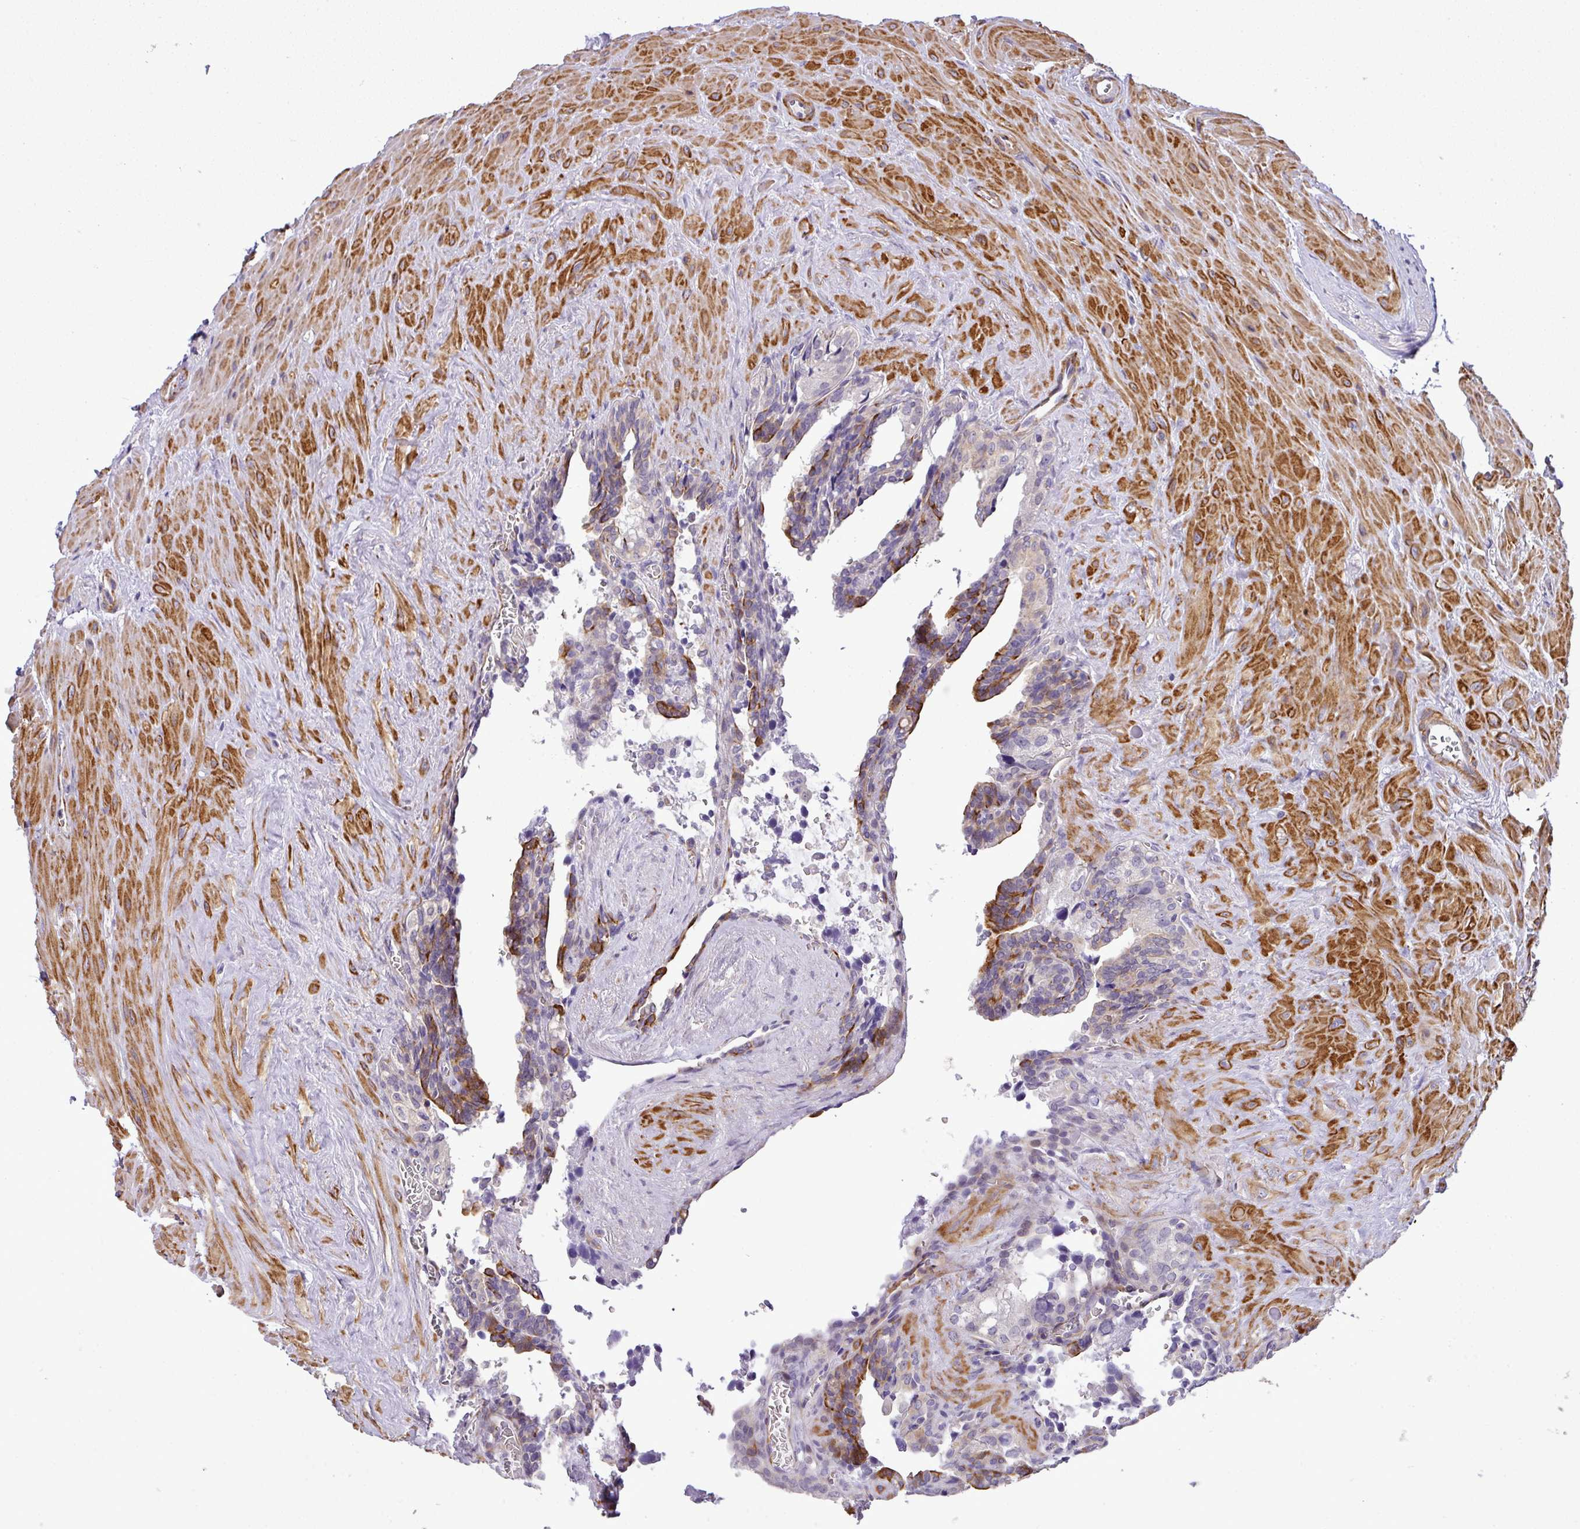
{"staining": {"intensity": "moderate", "quantity": "<25%", "location": "cytoplasmic/membranous"}, "tissue": "seminal vesicle", "cell_type": "Glandular cells", "image_type": "normal", "snomed": [{"axis": "morphology", "description": "Normal tissue, NOS"}, {"axis": "topography", "description": "Seminal veicle"}], "caption": "Normal seminal vesicle exhibits moderate cytoplasmic/membranous expression in approximately <25% of glandular cells (brown staining indicates protein expression, while blue staining denotes nuclei)..", "gene": "NBEAL2", "patient": {"sex": "male", "age": 68}}